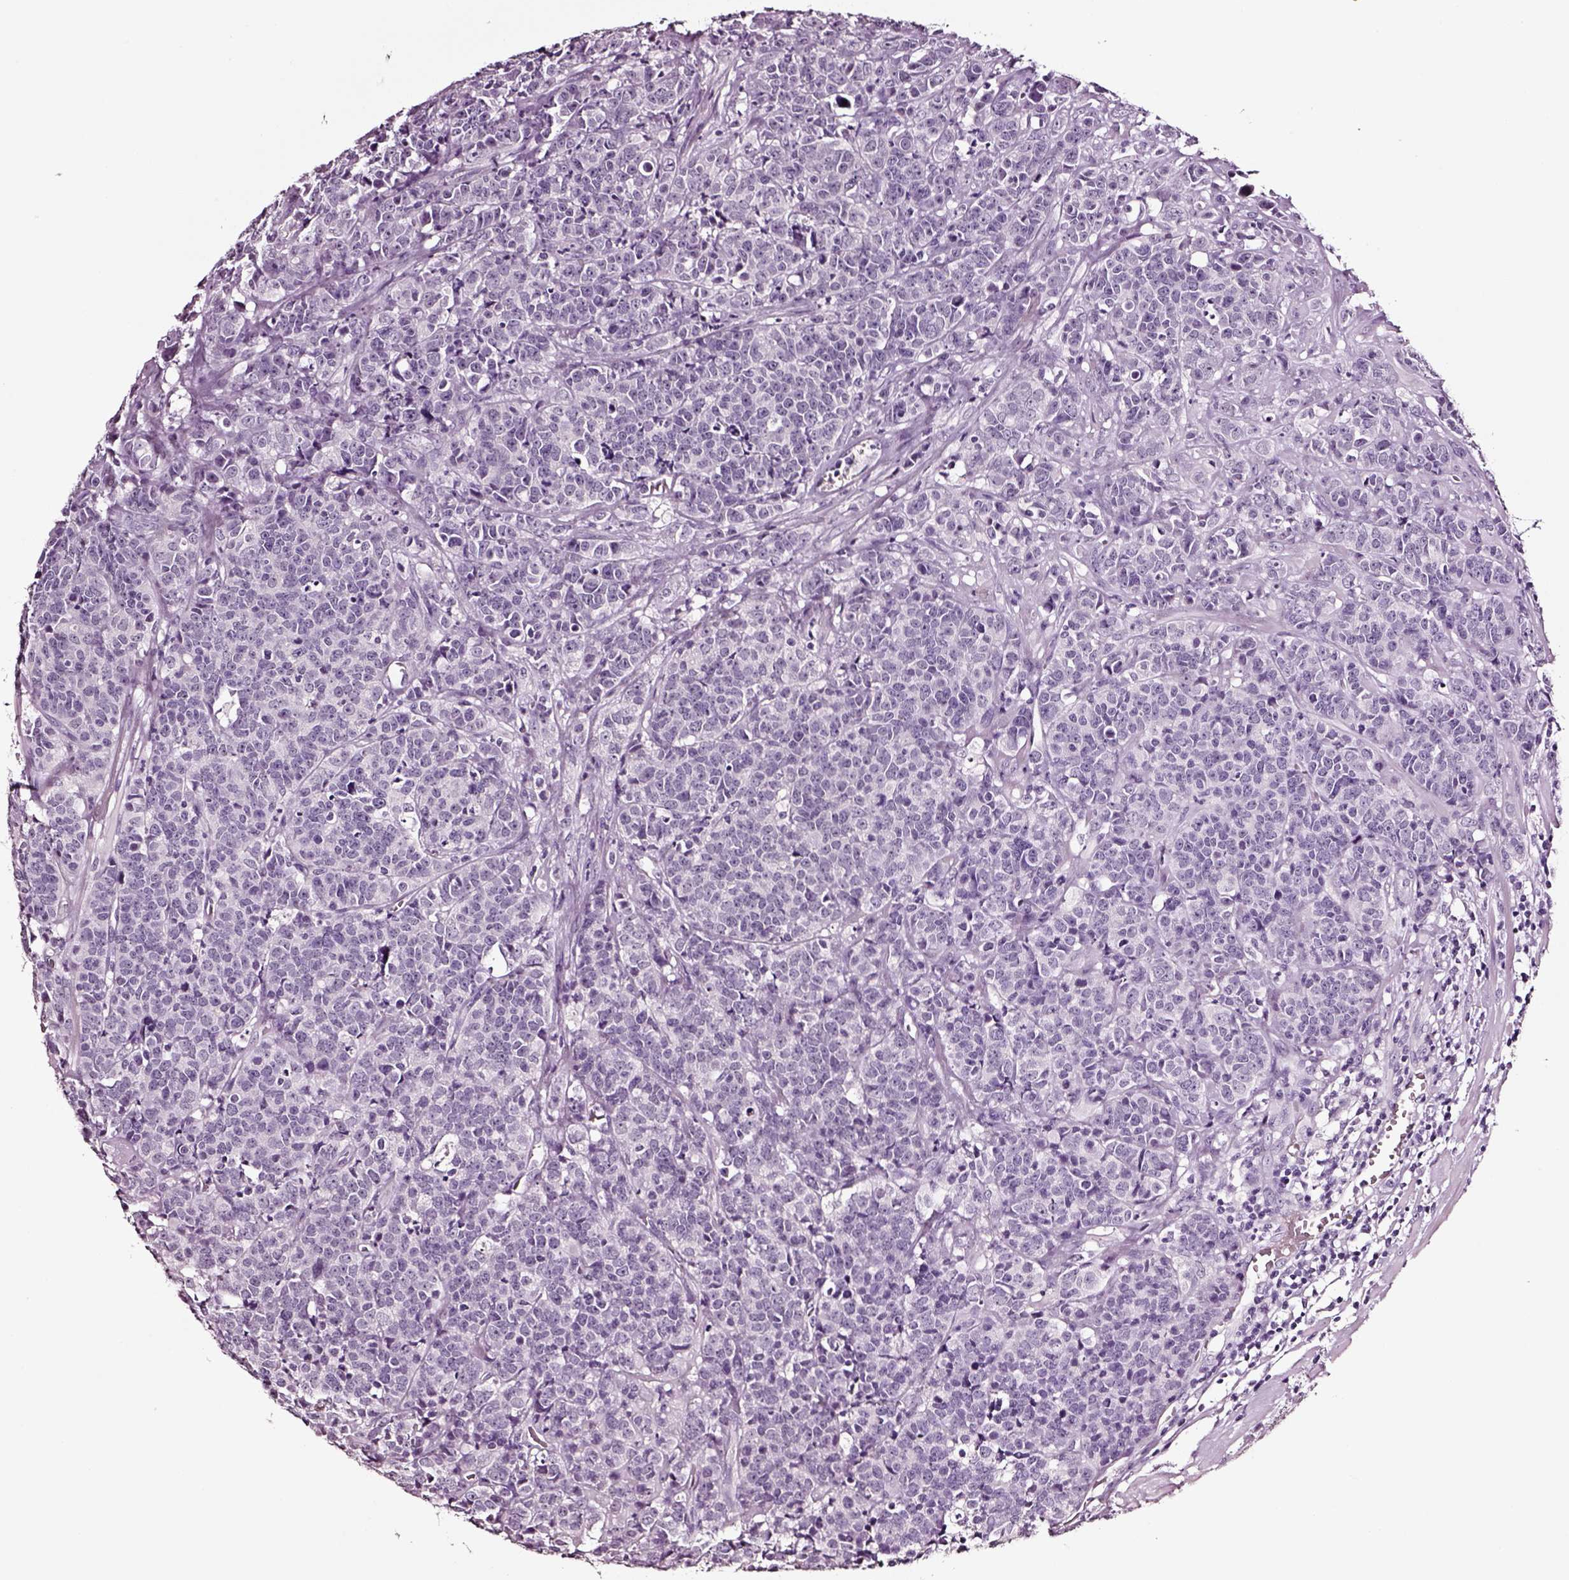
{"staining": {"intensity": "negative", "quantity": "none", "location": "none"}, "tissue": "prostate cancer", "cell_type": "Tumor cells", "image_type": "cancer", "snomed": [{"axis": "morphology", "description": "Adenocarcinoma, NOS"}, {"axis": "topography", "description": "Prostate"}], "caption": "The image reveals no significant staining in tumor cells of adenocarcinoma (prostate).", "gene": "SMIM17", "patient": {"sex": "male", "age": 67}}